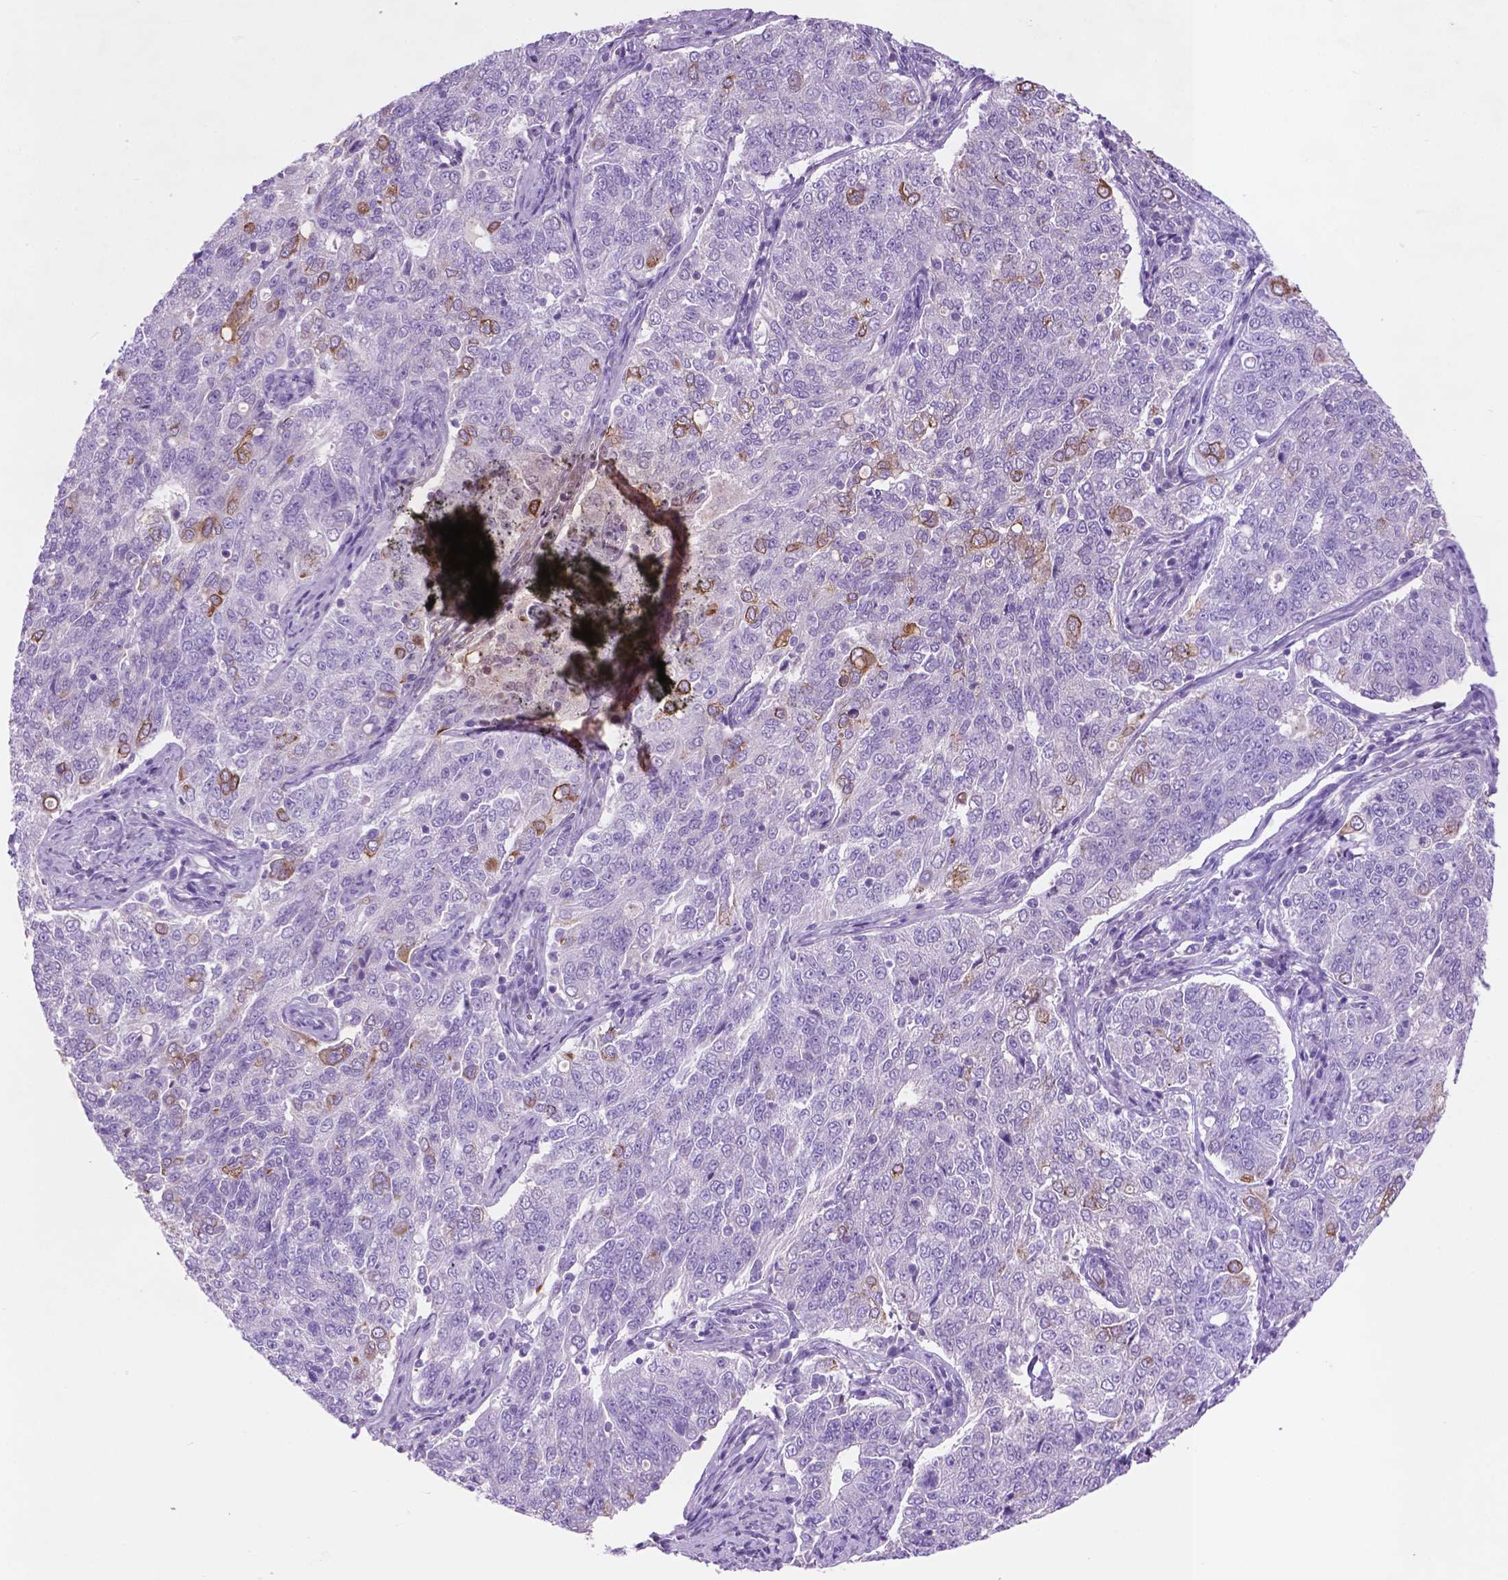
{"staining": {"intensity": "moderate", "quantity": "<25%", "location": "cytoplasmic/membranous"}, "tissue": "endometrial cancer", "cell_type": "Tumor cells", "image_type": "cancer", "snomed": [{"axis": "morphology", "description": "Adenocarcinoma, NOS"}, {"axis": "topography", "description": "Endometrium"}], "caption": "Immunohistochemical staining of human endometrial cancer reveals low levels of moderate cytoplasmic/membranous protein positivity in about <25% of tumor cells. (DAB IHC, brown staining for protein, blue staining for nuclei).", "gene": "POU4F1", "patient": {"sex": "female", "age": 43}}